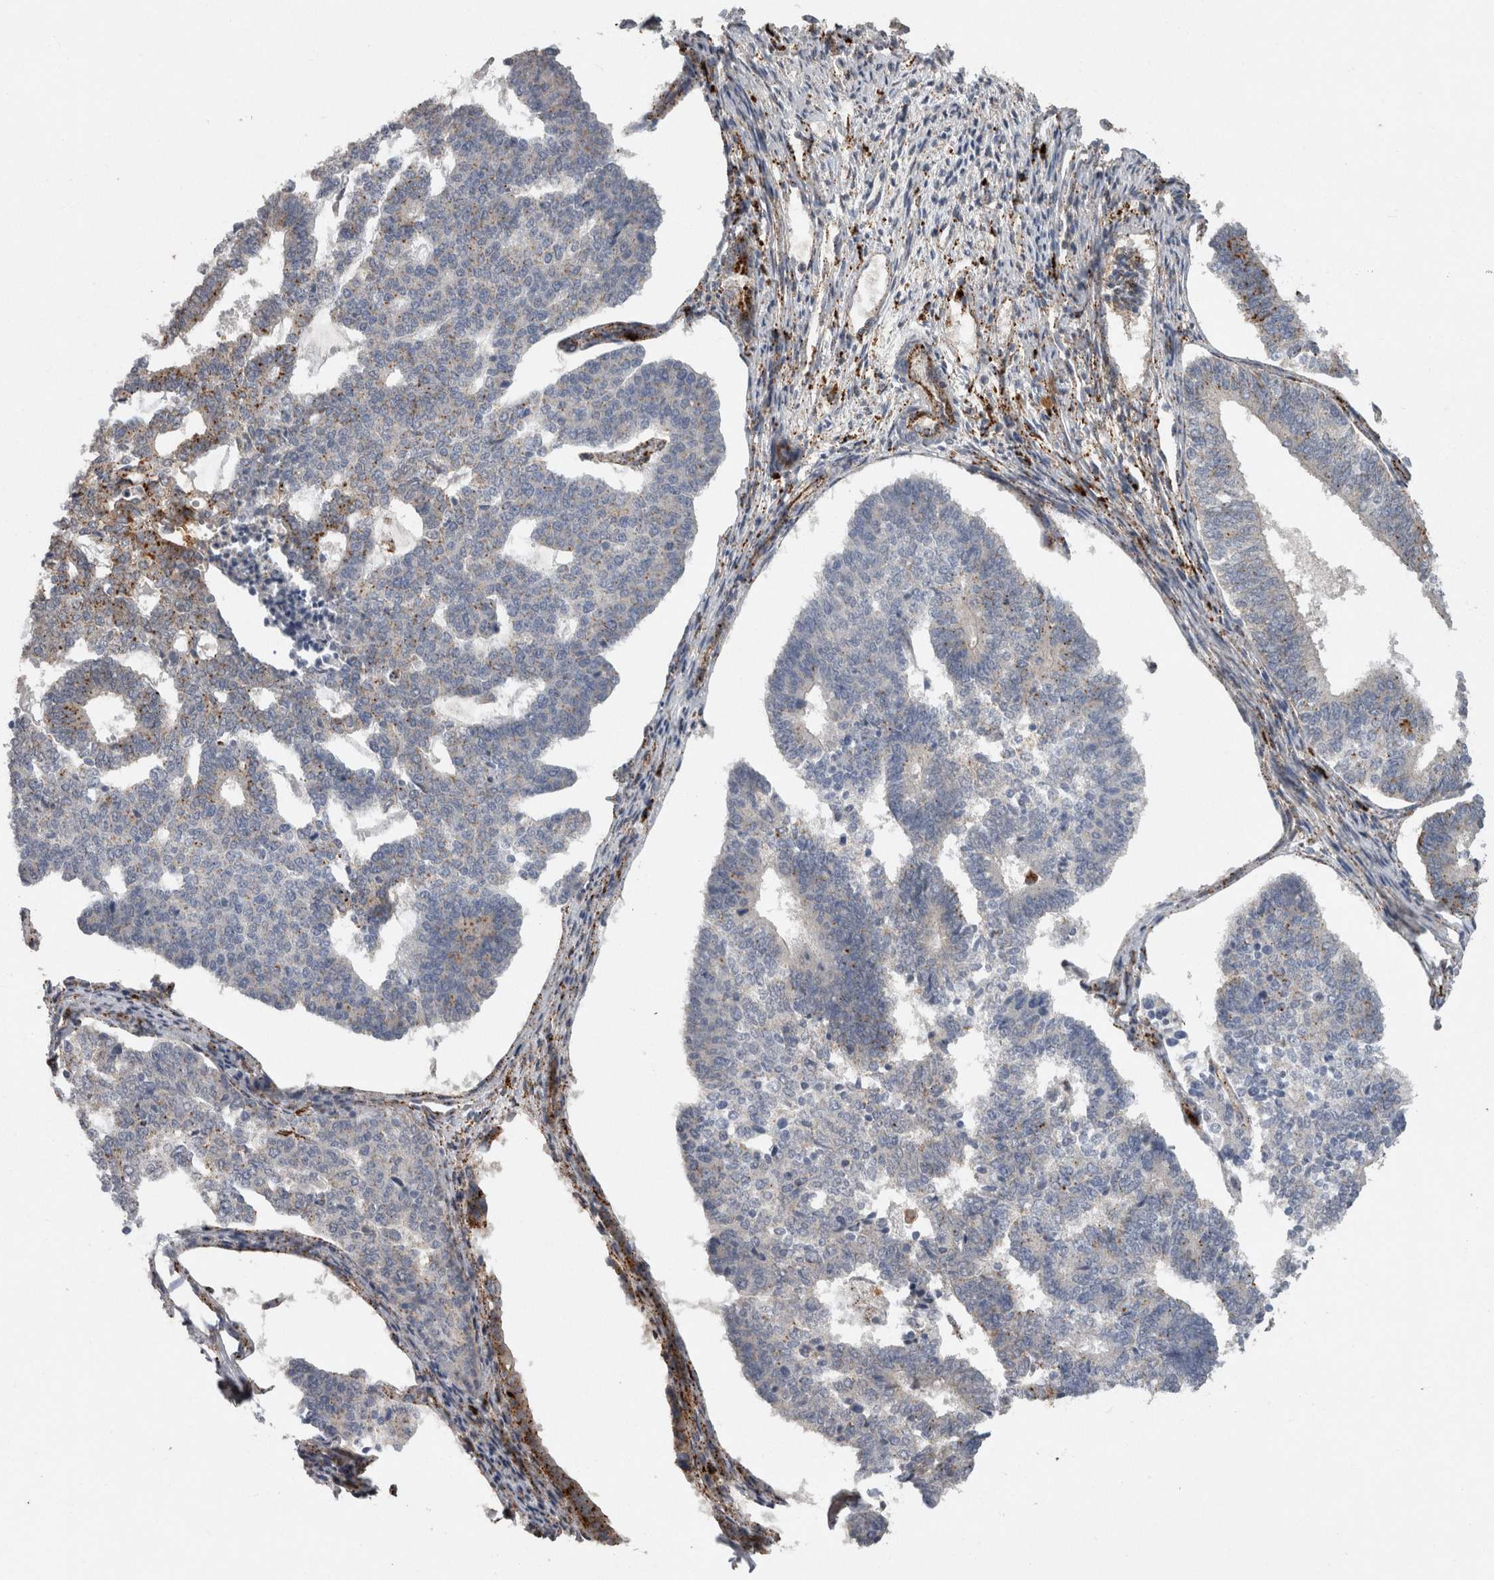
{"staining": {"intensity": "moderate", "quantity": "<25%", "location": "cytoplasmic/membranous"}, "tissue": "endometrial cancer", "cell_type": "Tumor cells", "image_type": "cancer", "snomed": [{"axis": "morphology", "description": "Adenocarcinoma, NOS"}, {"axis": "topography", "description": "Endometrium"}], "caption": "This histopathology image exhibits immunohistochemistry staining of endometrial cancer, with low moderate cytoplasmic/membranous expression in approximately <25% of tumor cells.", "gene": "CTSZ", "patient": {"sex": "female", "age": 70}}